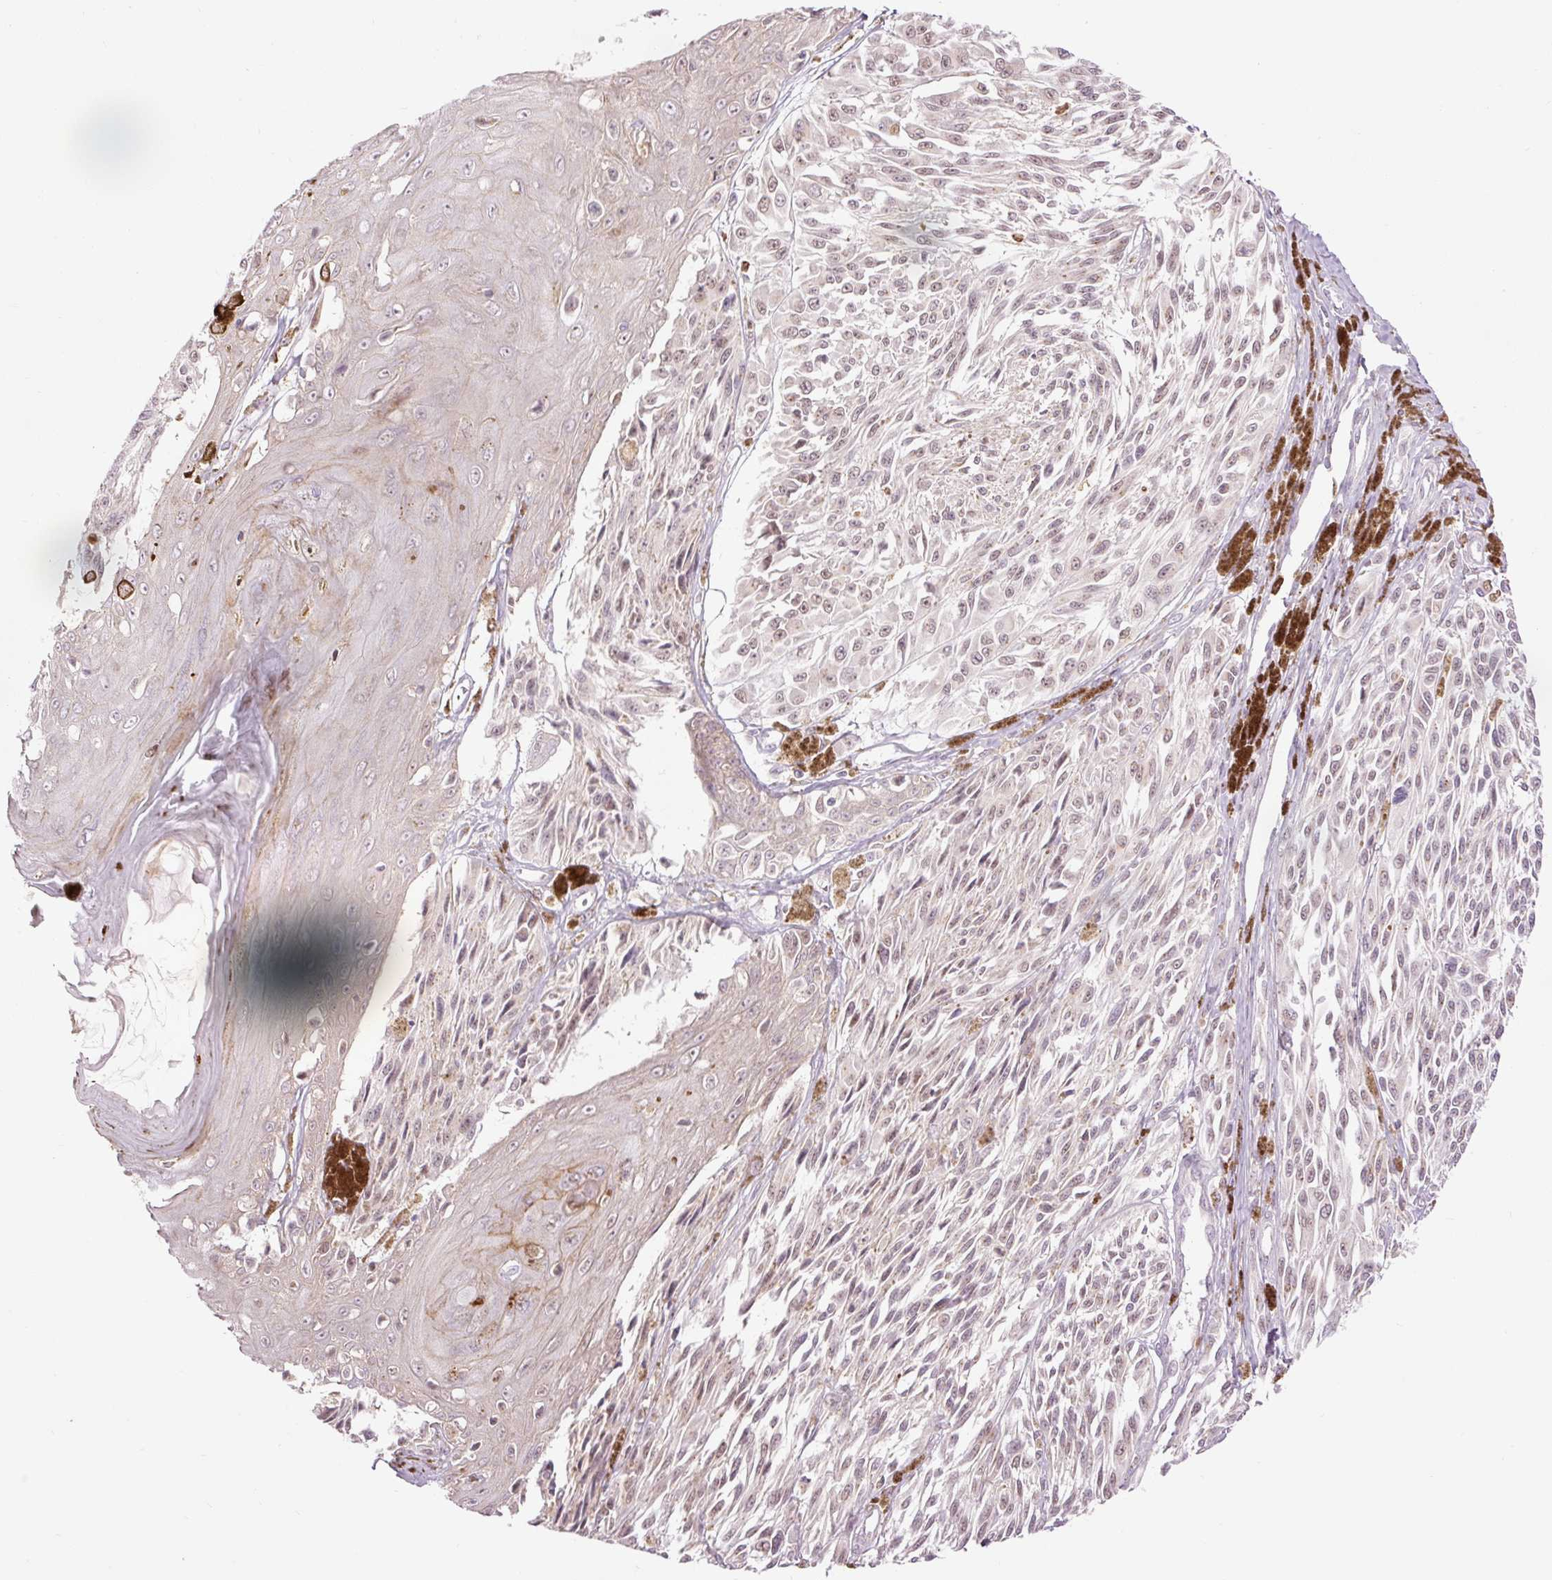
{"staining": {"intensity": "weak", "quantity": ">75%", "location": "nuclear"}, "tissue": "melanoma", "cell_type": "Tumor cells", "image_type": "cancer", "snomed": [{"axis": "morphology", "description": "Malignant melanoma, NOS"}, {"axis": "topography", "description": "Skin"}], "caption": "Immunohistochemistry photomicrograph of human malignant melanoma stained for a protein (brown), which reveals low levels of weak nuclear staining in approximately >75% of tumor cells.", "gene": "PRDX5", "patient": {"sex": "male", "age": 94}}